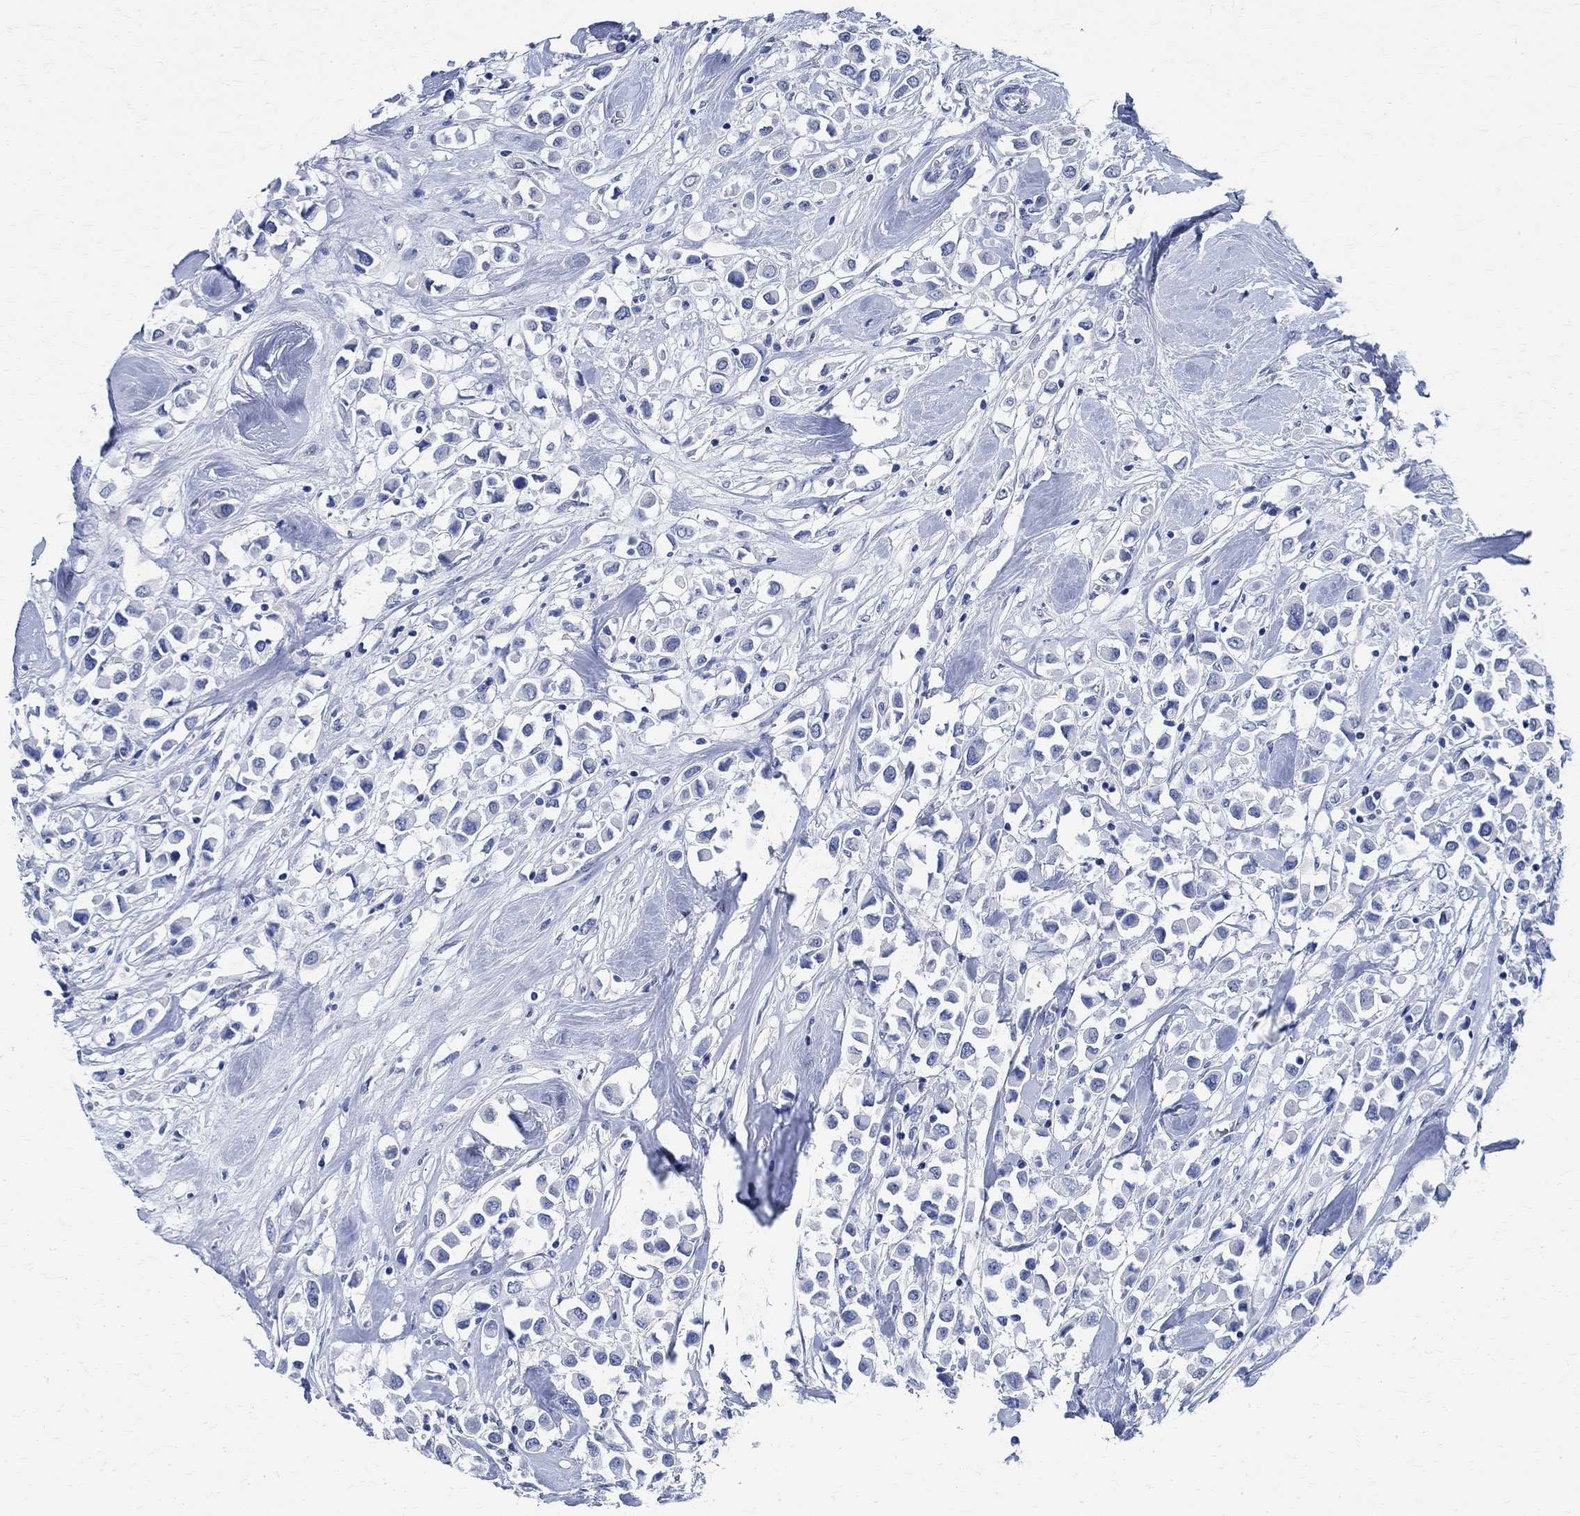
{"staining": {"intensity": "negative", "quantity": "none", "location": "none"}, "tissue": "breast cancer", "cell_type": "Tumor cells", "image_type": "cancer", "snomed": [{"axis": "morphology", "description": "Duct carcinoma"}, {"axis": "topography", "description": "Breast"}], "caption": "Micrograph shows no significant protein expression in tumor cells of breast infiltrating ductal carcinoma.", "gene": "TMEM221", "patient": {"sex": "female", "age": 61}}